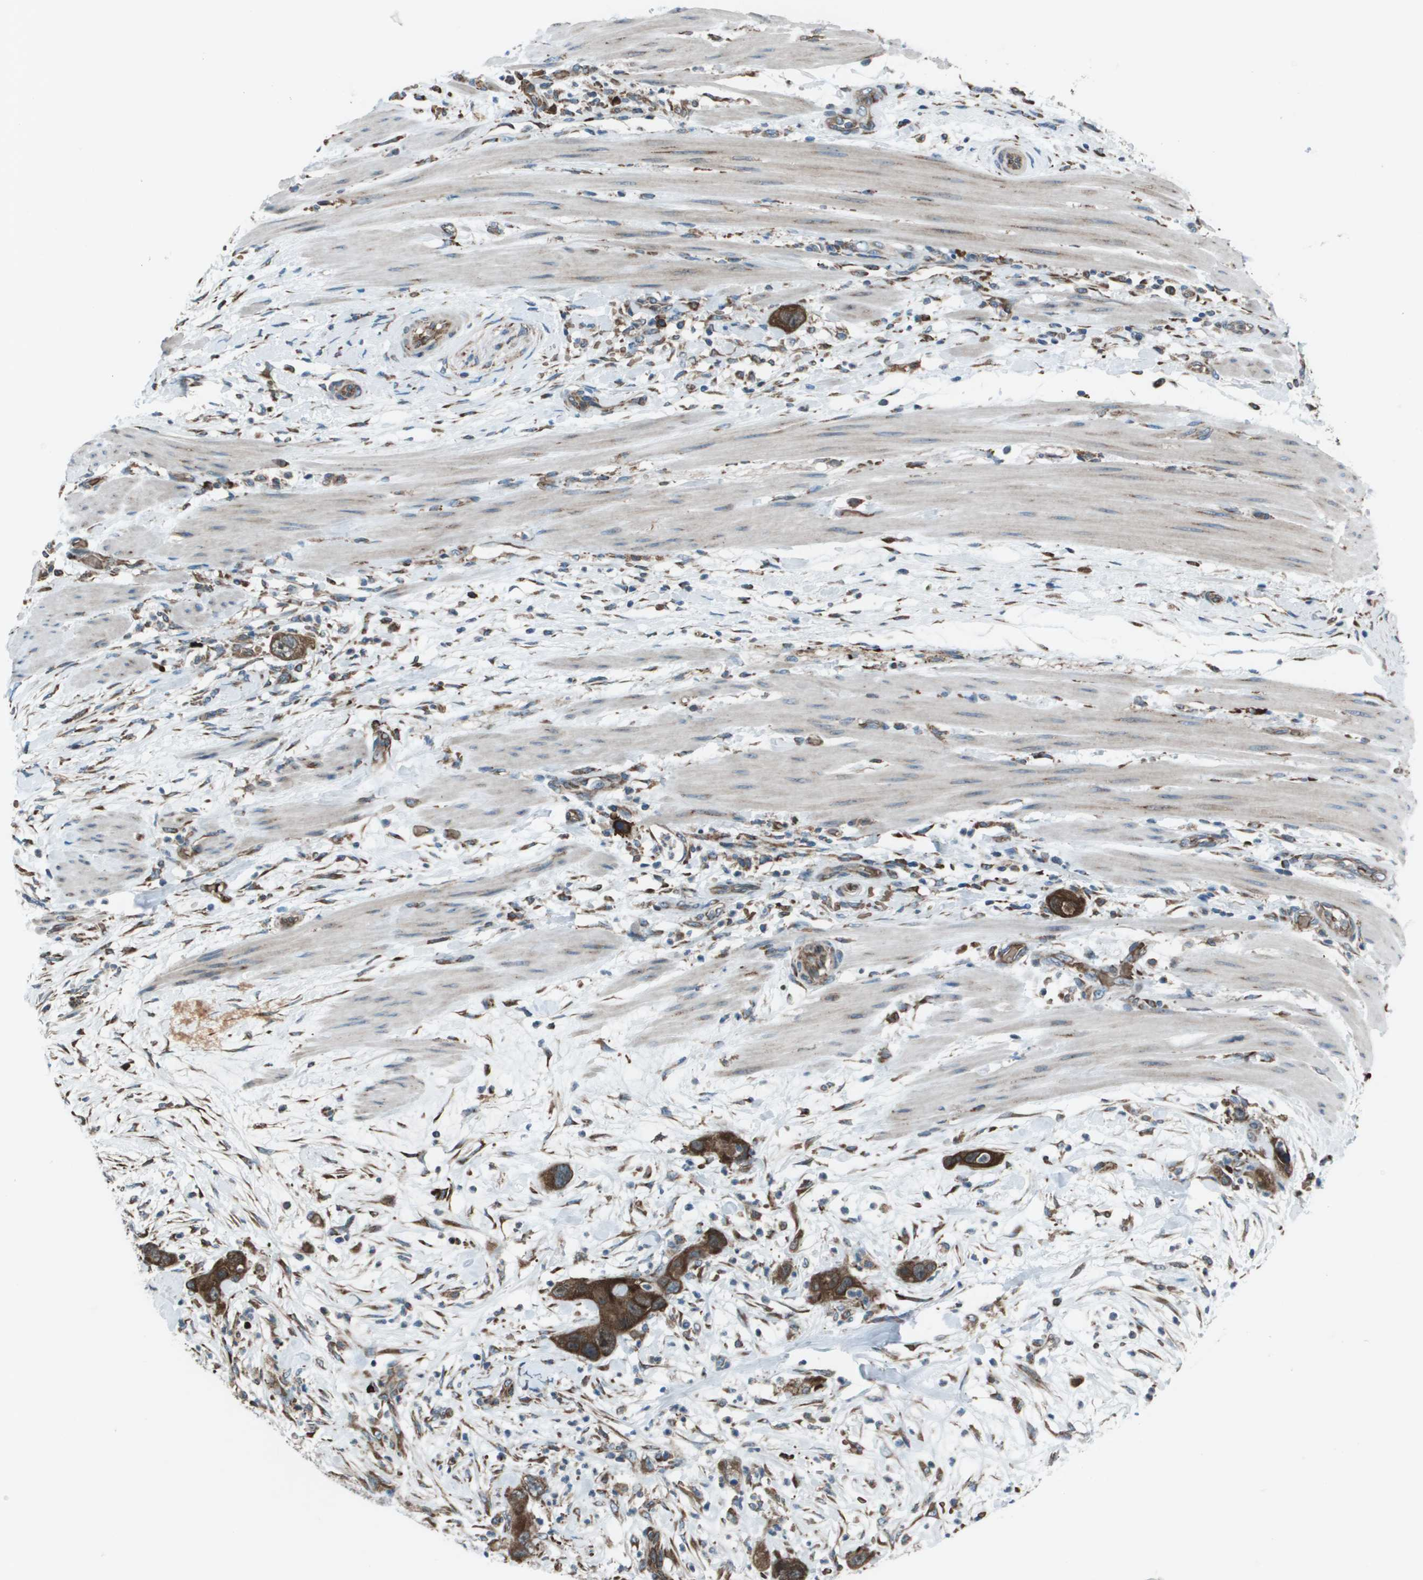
{"staining": {"intensity": "strong", "quantity": ">75%", "location": "cytoplasmic/membranous"}, "tissue": "pancreatic cancer", "cell_type": "Tumor cells", "image_type": "cancer", "snomed": [{"axis": "morphology", "description": "Adenocarcinoma, NOS"}, {"axis": "topography", "description": "Pancreas"}], "caption": "A brown stain highlights strong cytoplasmic/membranous positivity of a protein in pancreatic cancer (adenocarcinoma) tumor cells.", "gene": "UTS2", "patient": {"sex": "female", "age": 71}}